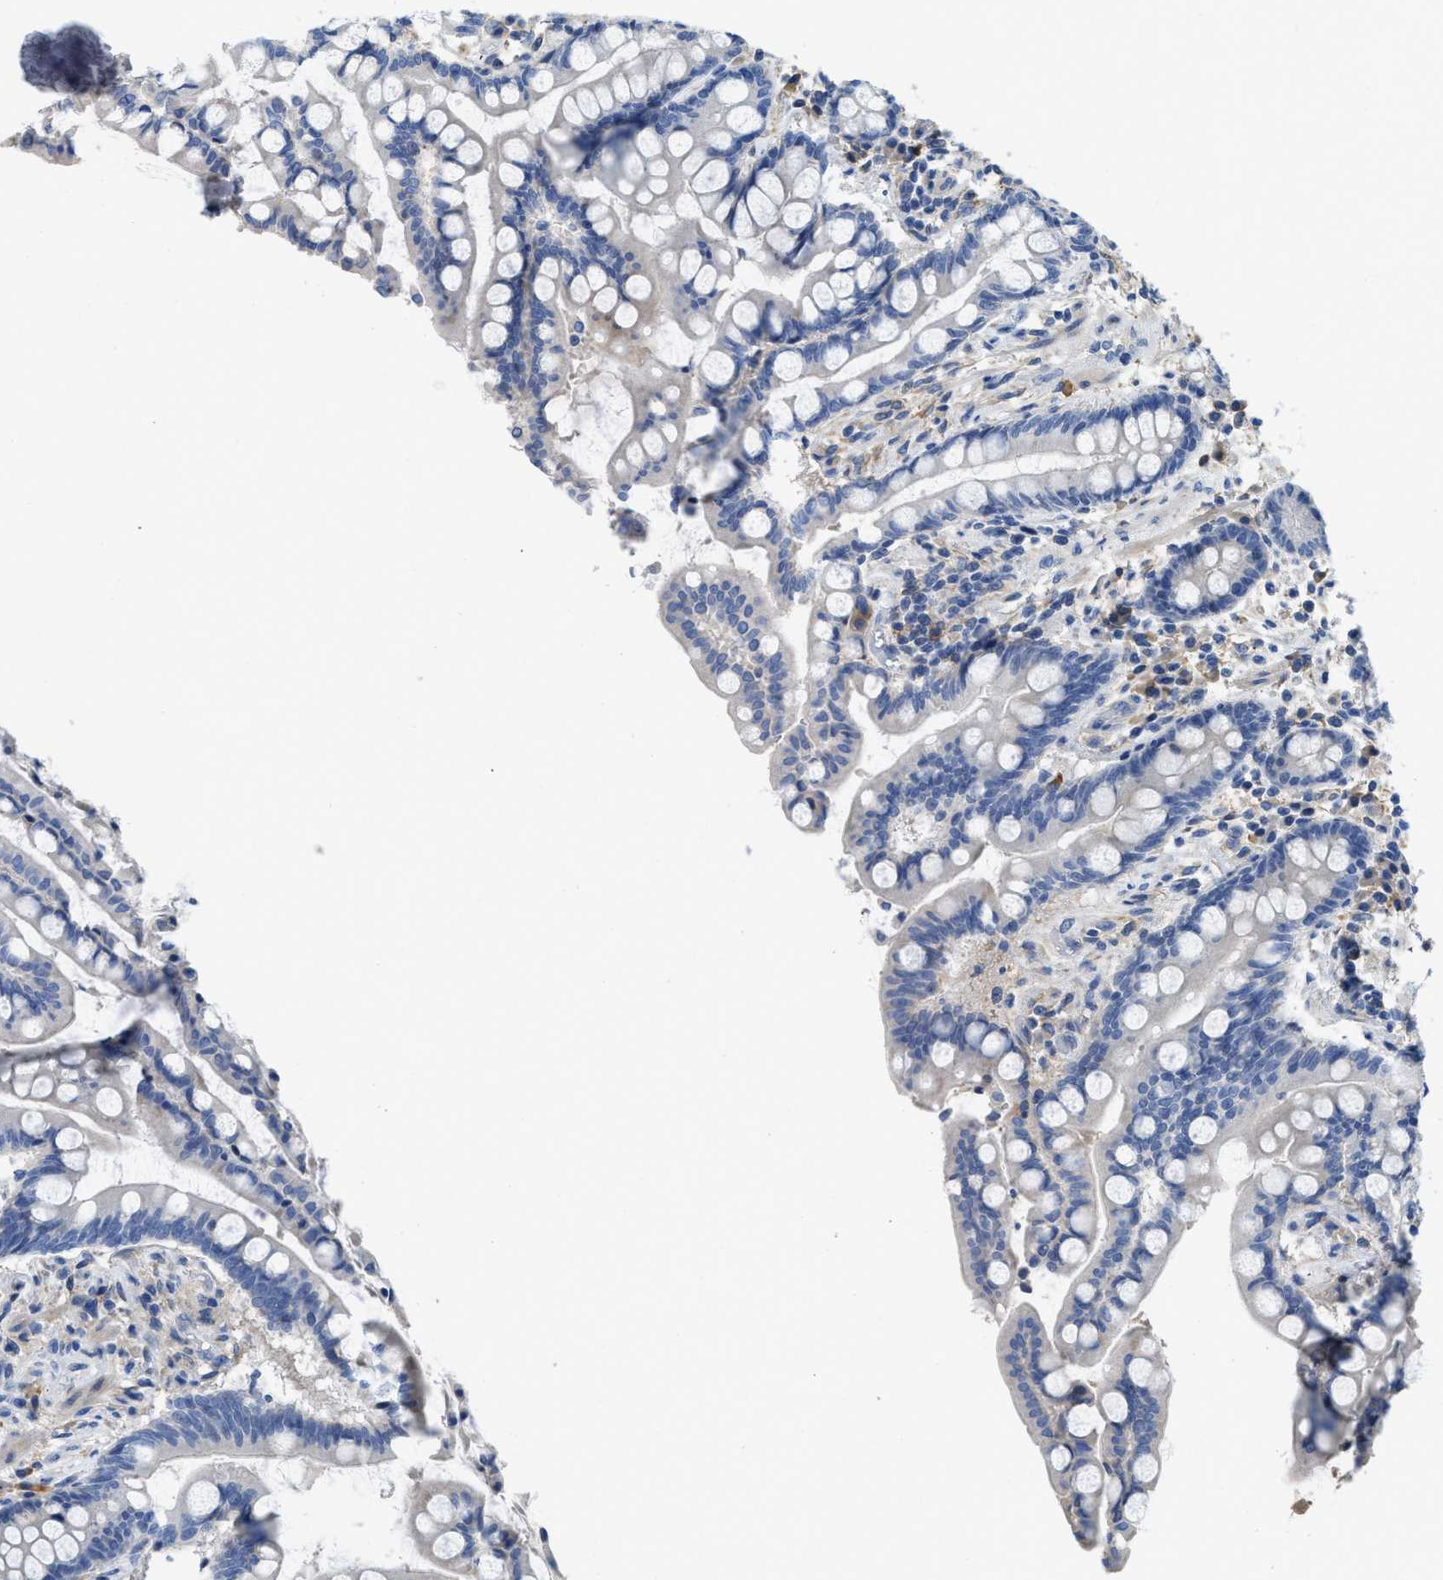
{"staining": {"intensity": "negative", "quantity": "none", "location": "none"}, "tissue": "colon", "cell_type": "Endothelial cells", "image_type": "normal", "snomed": [{"axis": "morphology", "description": "Normal tissue, NOS"}, {"axis": "topography", "description": "Colon"}], "caption": "Endothelial cells are negative for brown protein staining in benign colon. (Immunohistochemistry, brightfield microscopy, high magnification).", "gene": "C1S", "patient": {"sex": "male", "age": 73}}